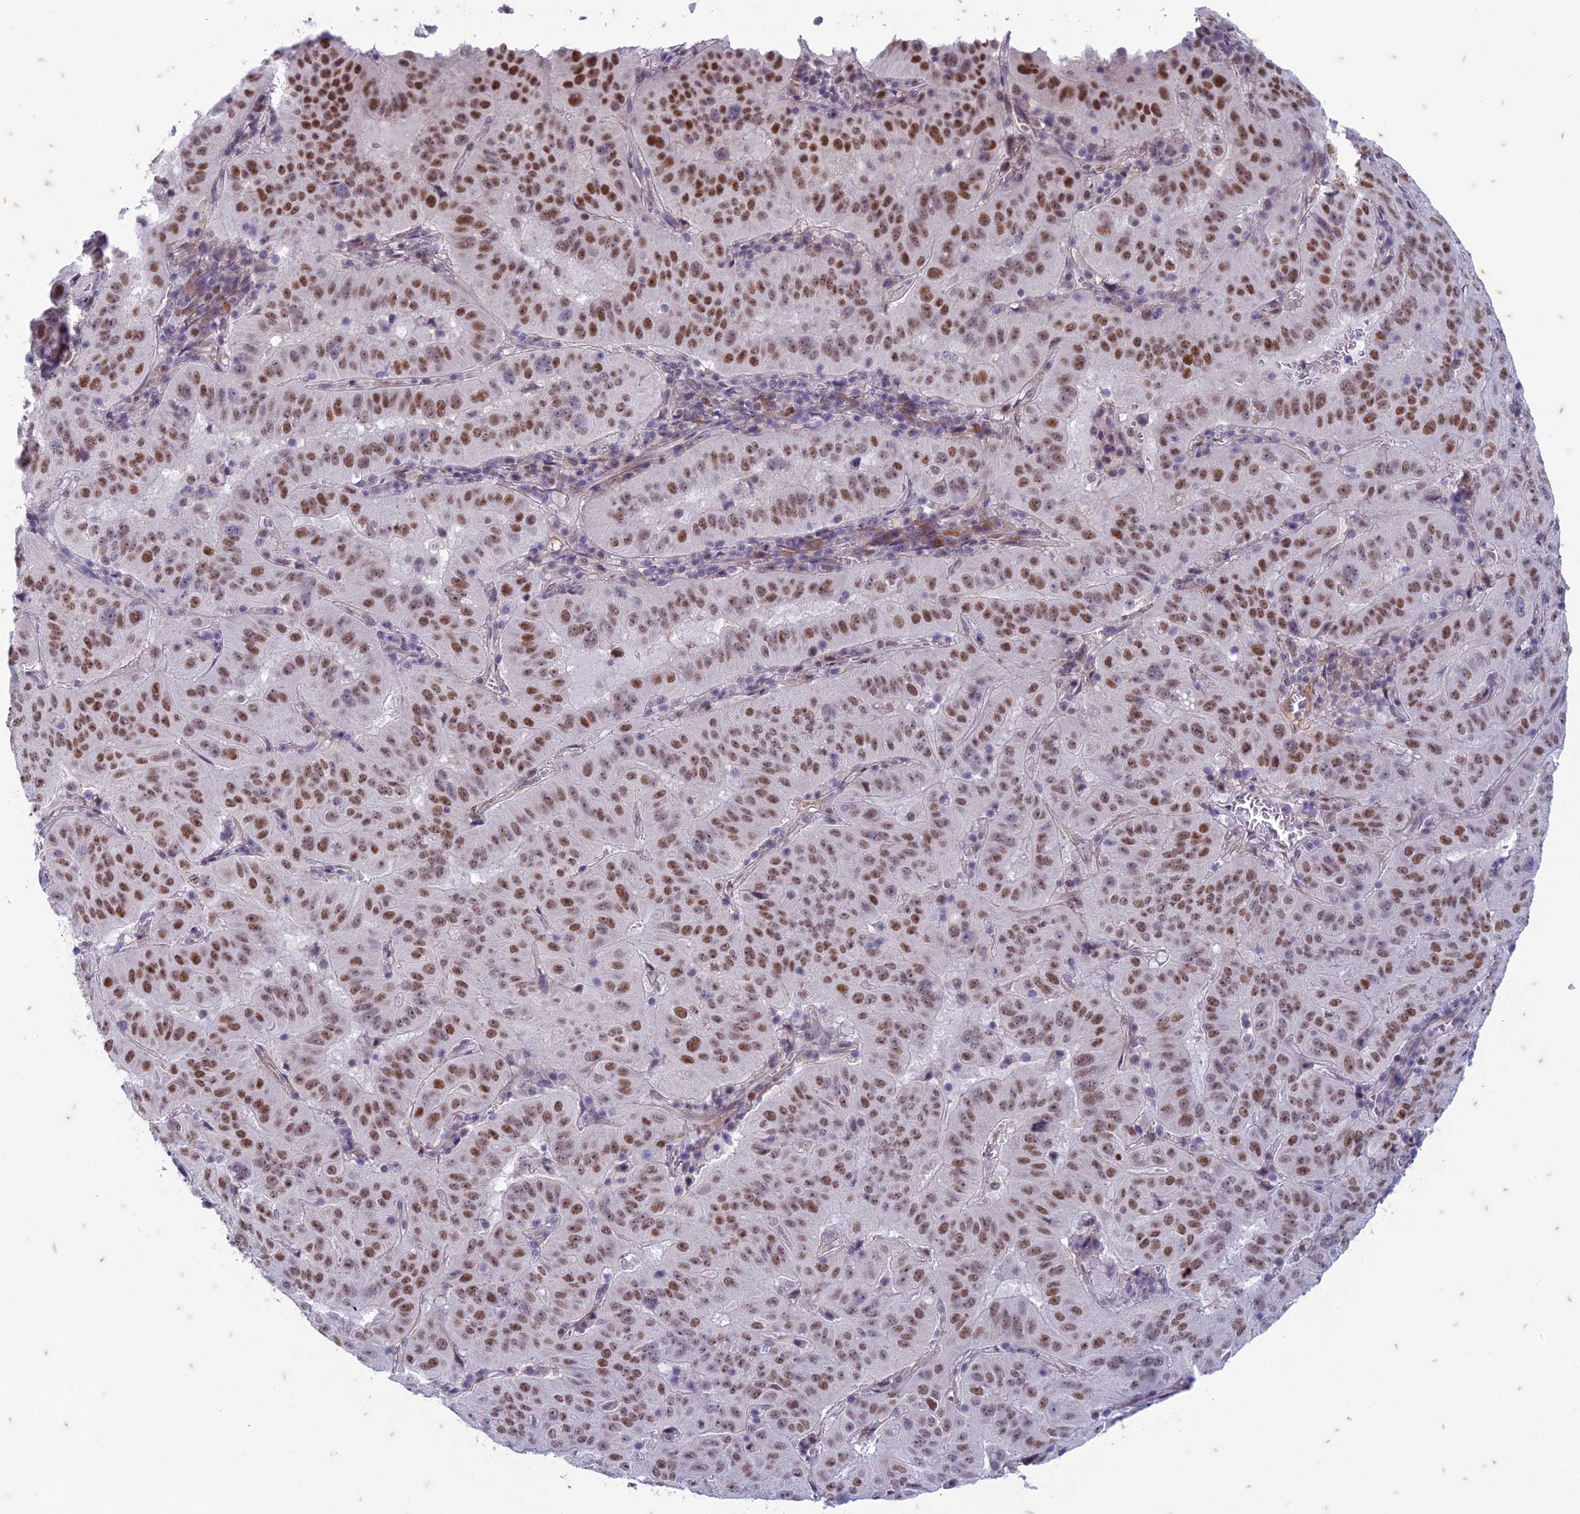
{"staining": {"intensity": "moderate", "quantity": ">75%", "location": "nuclear"}, "tissue": "pancreatic cancer", "cell_type": "Tumor cells", "image_type": "cancer", "snomed": [{"axis": "morphology", "description": "Adenocarcinoma, NOS"}, {"axis": "topography", "description": "Pancreas"}], "caption": "Protein staining by immunohistochemistry (IHC) reveals moderate nuclear positivity in approximately >75% of tumor cells in pancreatic cancer (adenocarcinoma).", "gene": "PABPN1L", "patient": {"sex": "male", "age": 63}}